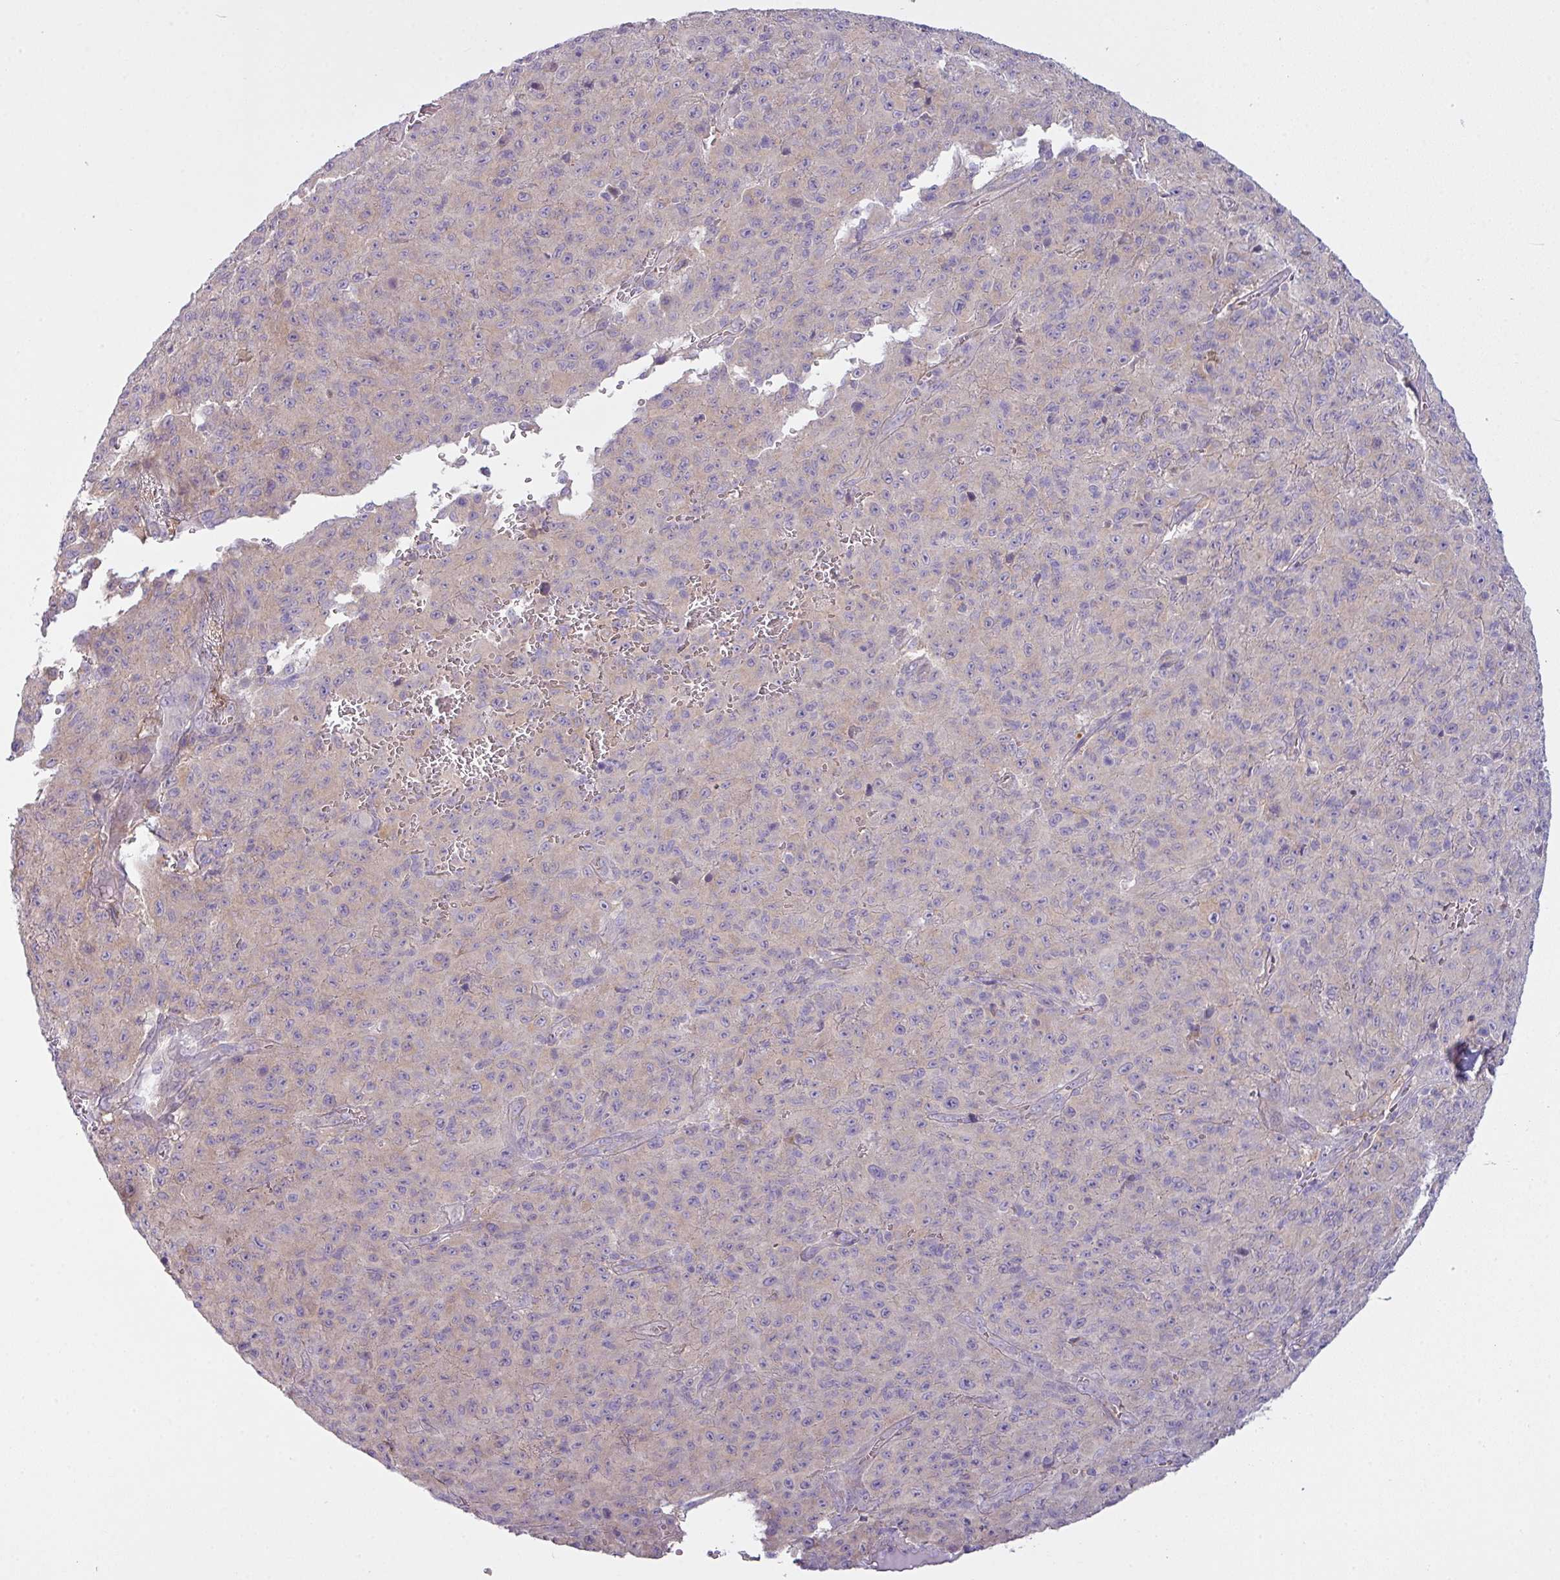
{"staining": {"intensity": "negative", "quantity": "none", "location": "none"}, "tissue": "melanoma", "cell_type": "Tumor cells", "image_type": "cancer", "snomed": [{"axis": "morphology", "description": "Malignant melanoma, NOS"}, {"axis": "topography", "description": "Skin"}], "caption": "Melanoma stained for a protein using immunohistochemistry (IHC) displays no staining tumor cells.", "gene": "CAMK2B", "patient": {"sex": "male", "age": 46}}